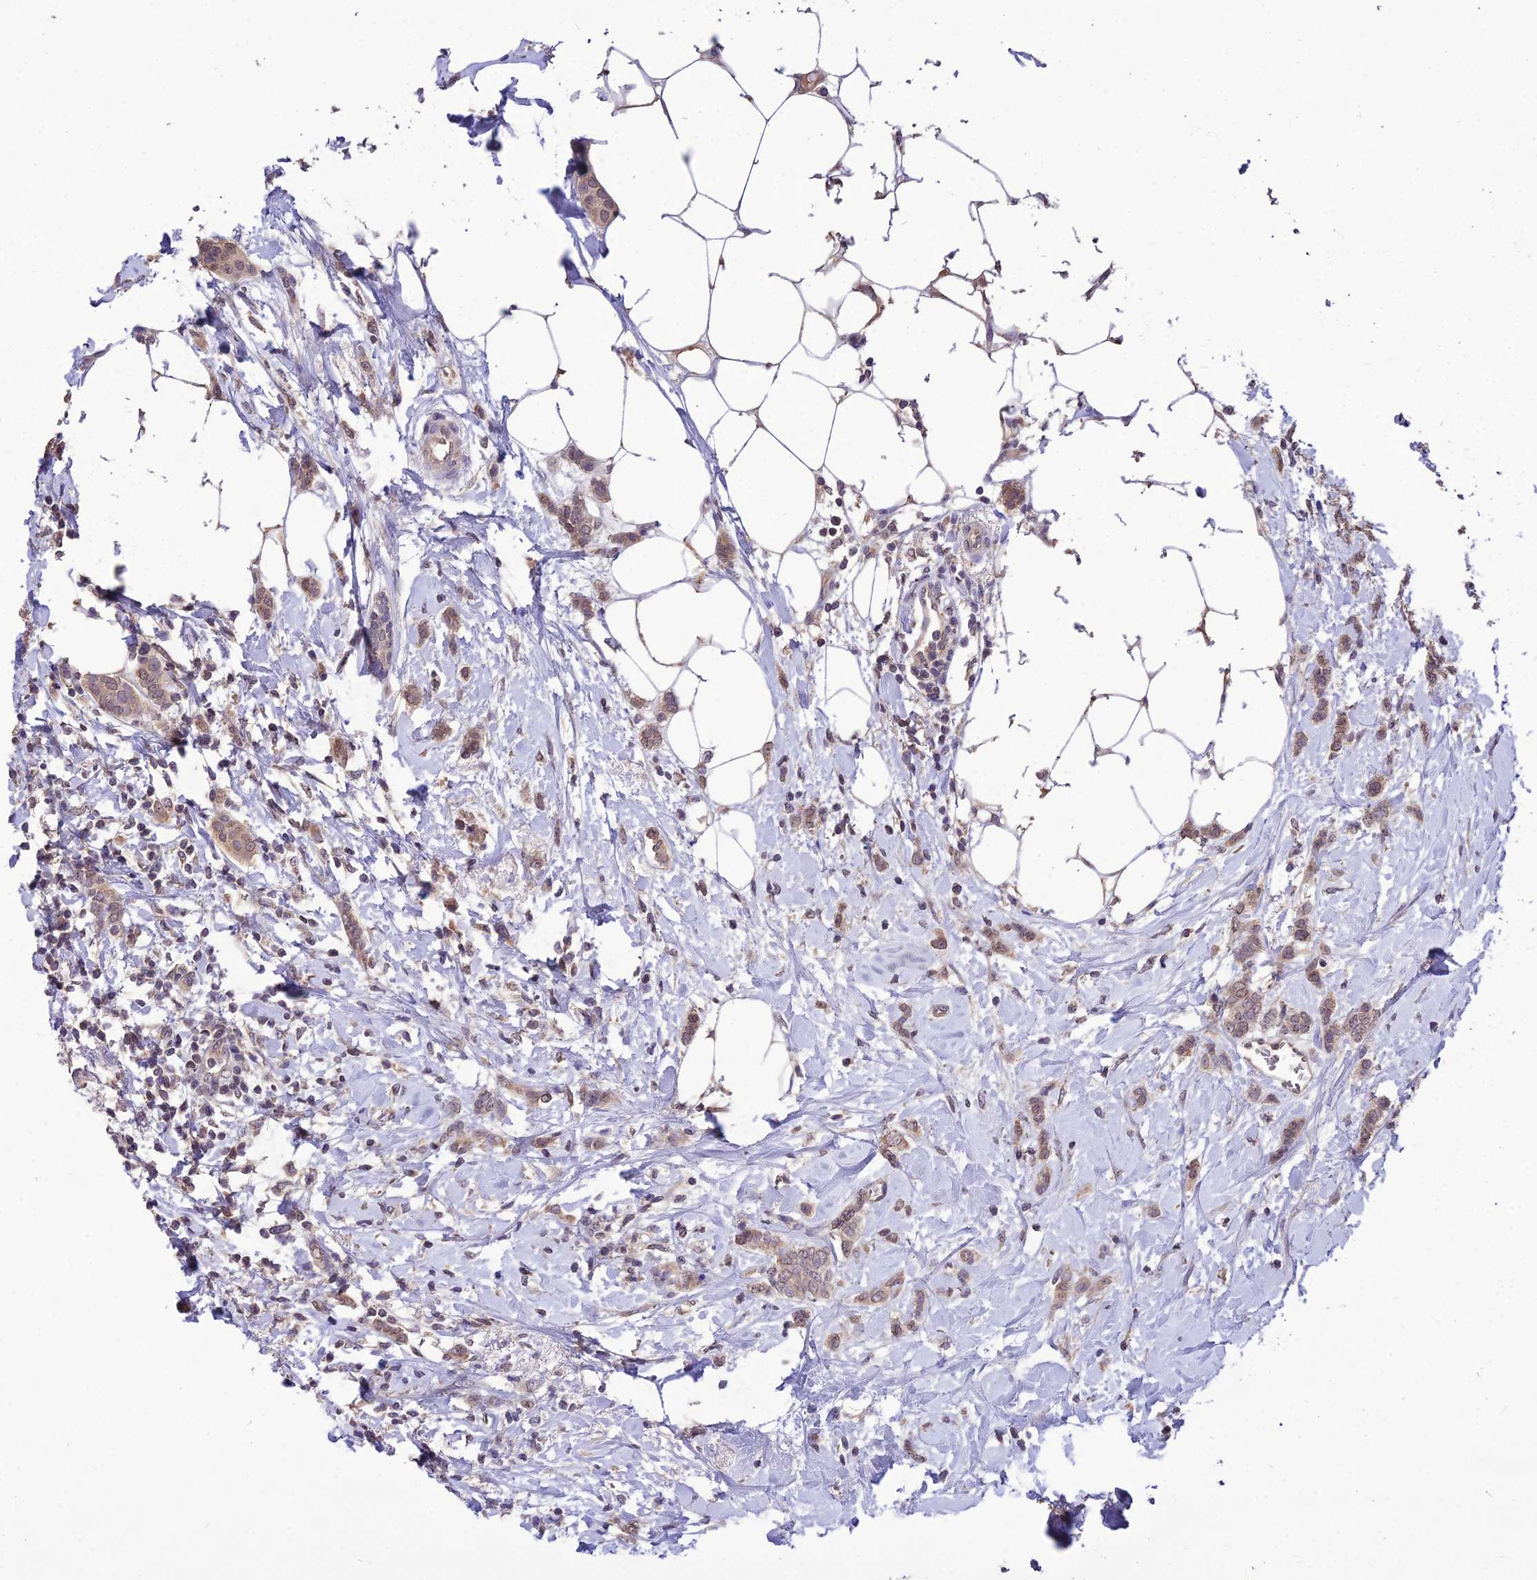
{"staining": {"intensity": "weak", "quantity": ">75%", "location": "cytoplasmic/membranous,nuclear"}, "tissue": "breast cancer", "cell_type": "Tumor cells", "image_type": "cancer", "snomed": [{"axis": "morphology", "description": "Duct carcinoma"}, {"axis": "topography", "description": "Breast"}], "caption": "An image of breast cancer stained for a protein shows weak cytoplasmic/membranous and nuclear brown staining in tumor cells. (DAB (3,3'-diaminobenzidine) IHC, brown staining for protein, blue staining for nuclei).", "gene": "PGK1", "patient": {"sex": "female", "age": 72}}